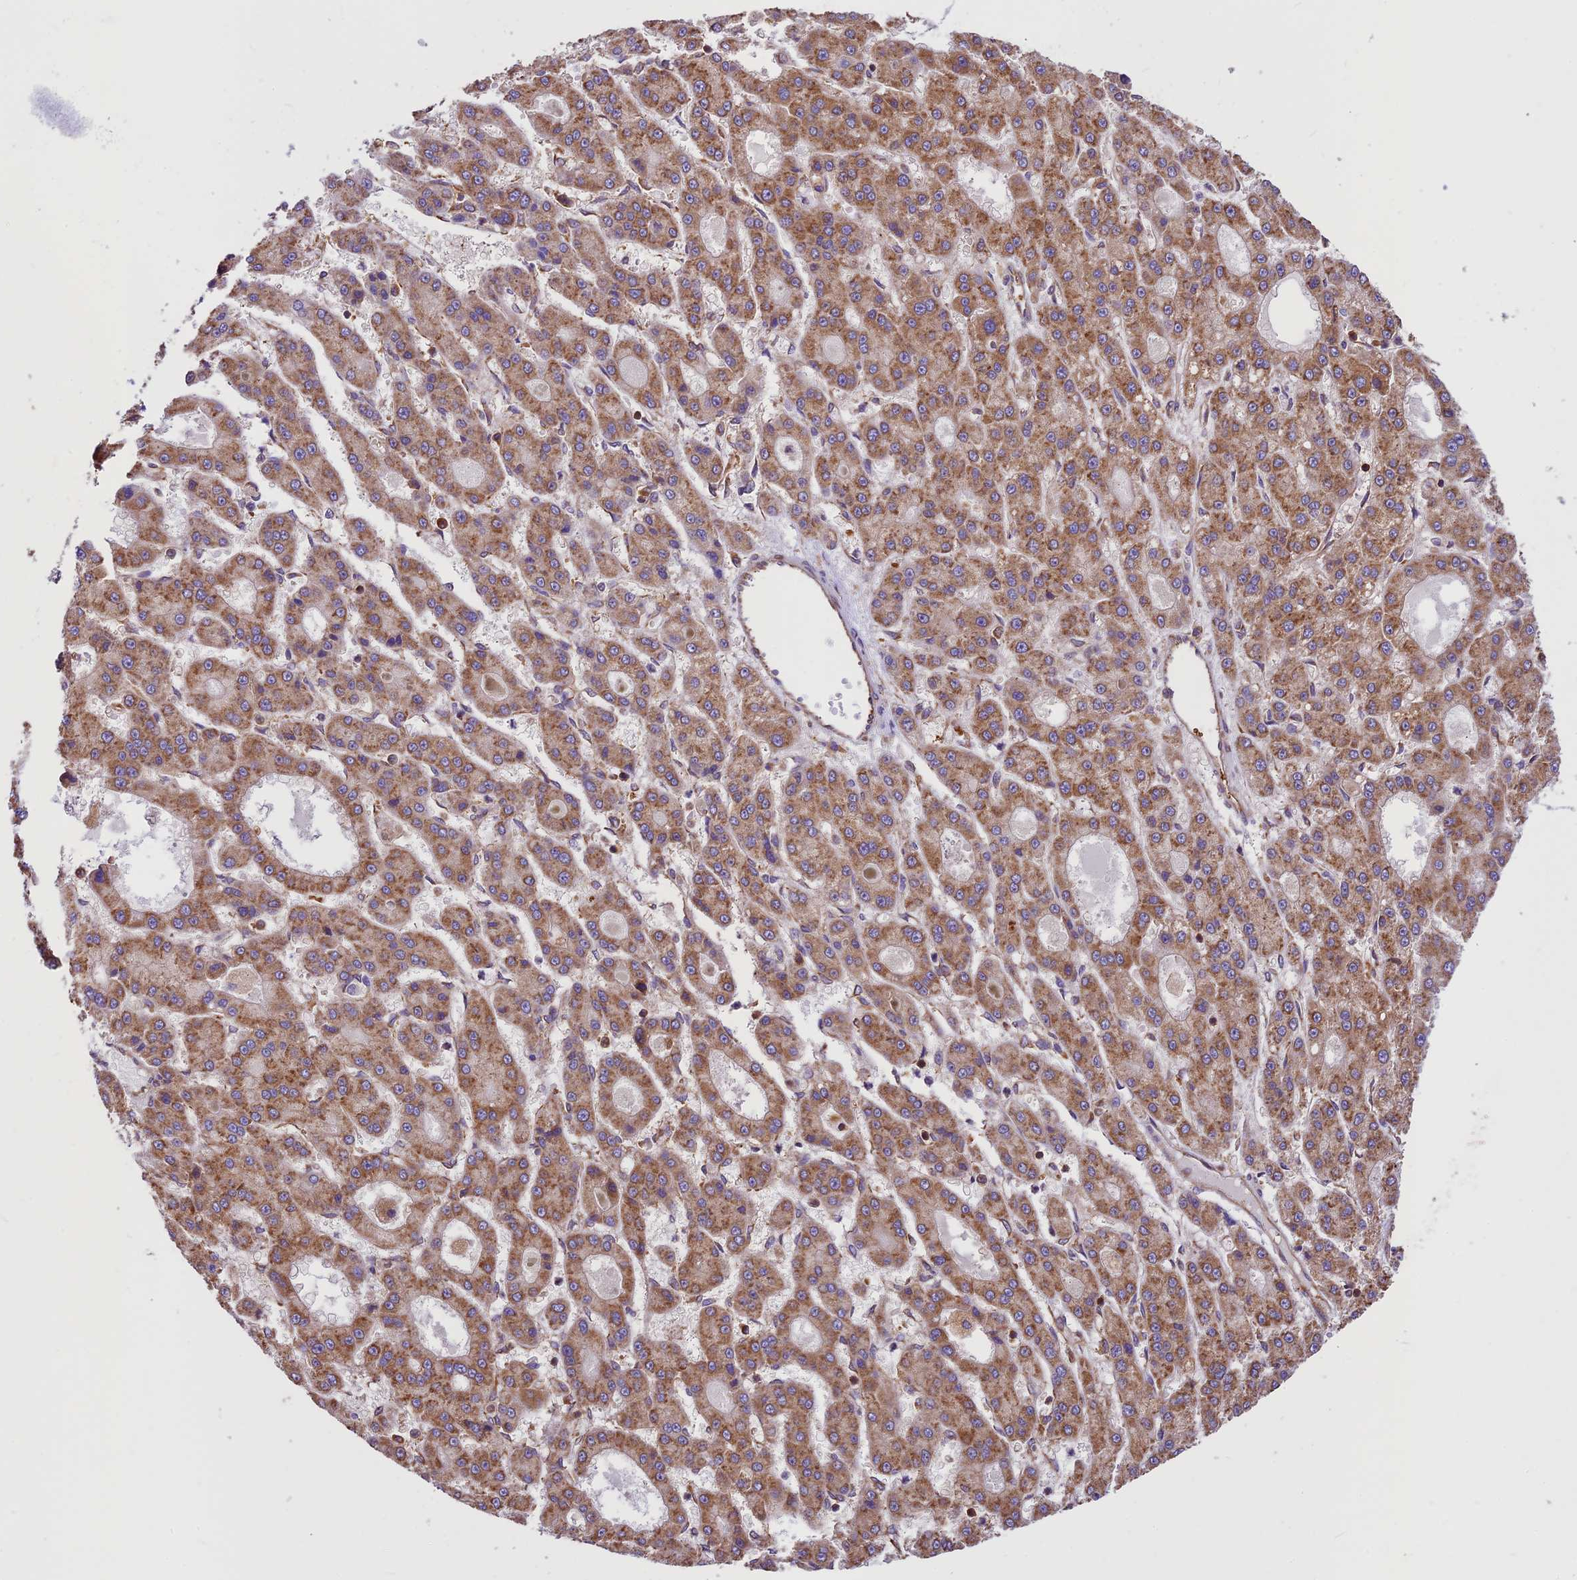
{"staining": {"intensity": "moderate", "quantity": ">75%", "location": "cytoplasmic/membranous"}, "tissue": "liver cancer", "cell_type": "Tumor cells", "image_type": "cancer", "snomed": [{"axis": "morphology", "description": "Carcinoma, Hepatocellular, NOS"}, {"axis": "topography", "description": "Liver"}], "caption": "A photomicrograph of liver hepatocellular carcinoma stained for a protein exhibits moderate cytoplasmic/membranous brown staining in tumor cells.", "gene": "KARS1", "patient": {"sex": "male", "age": 70}}